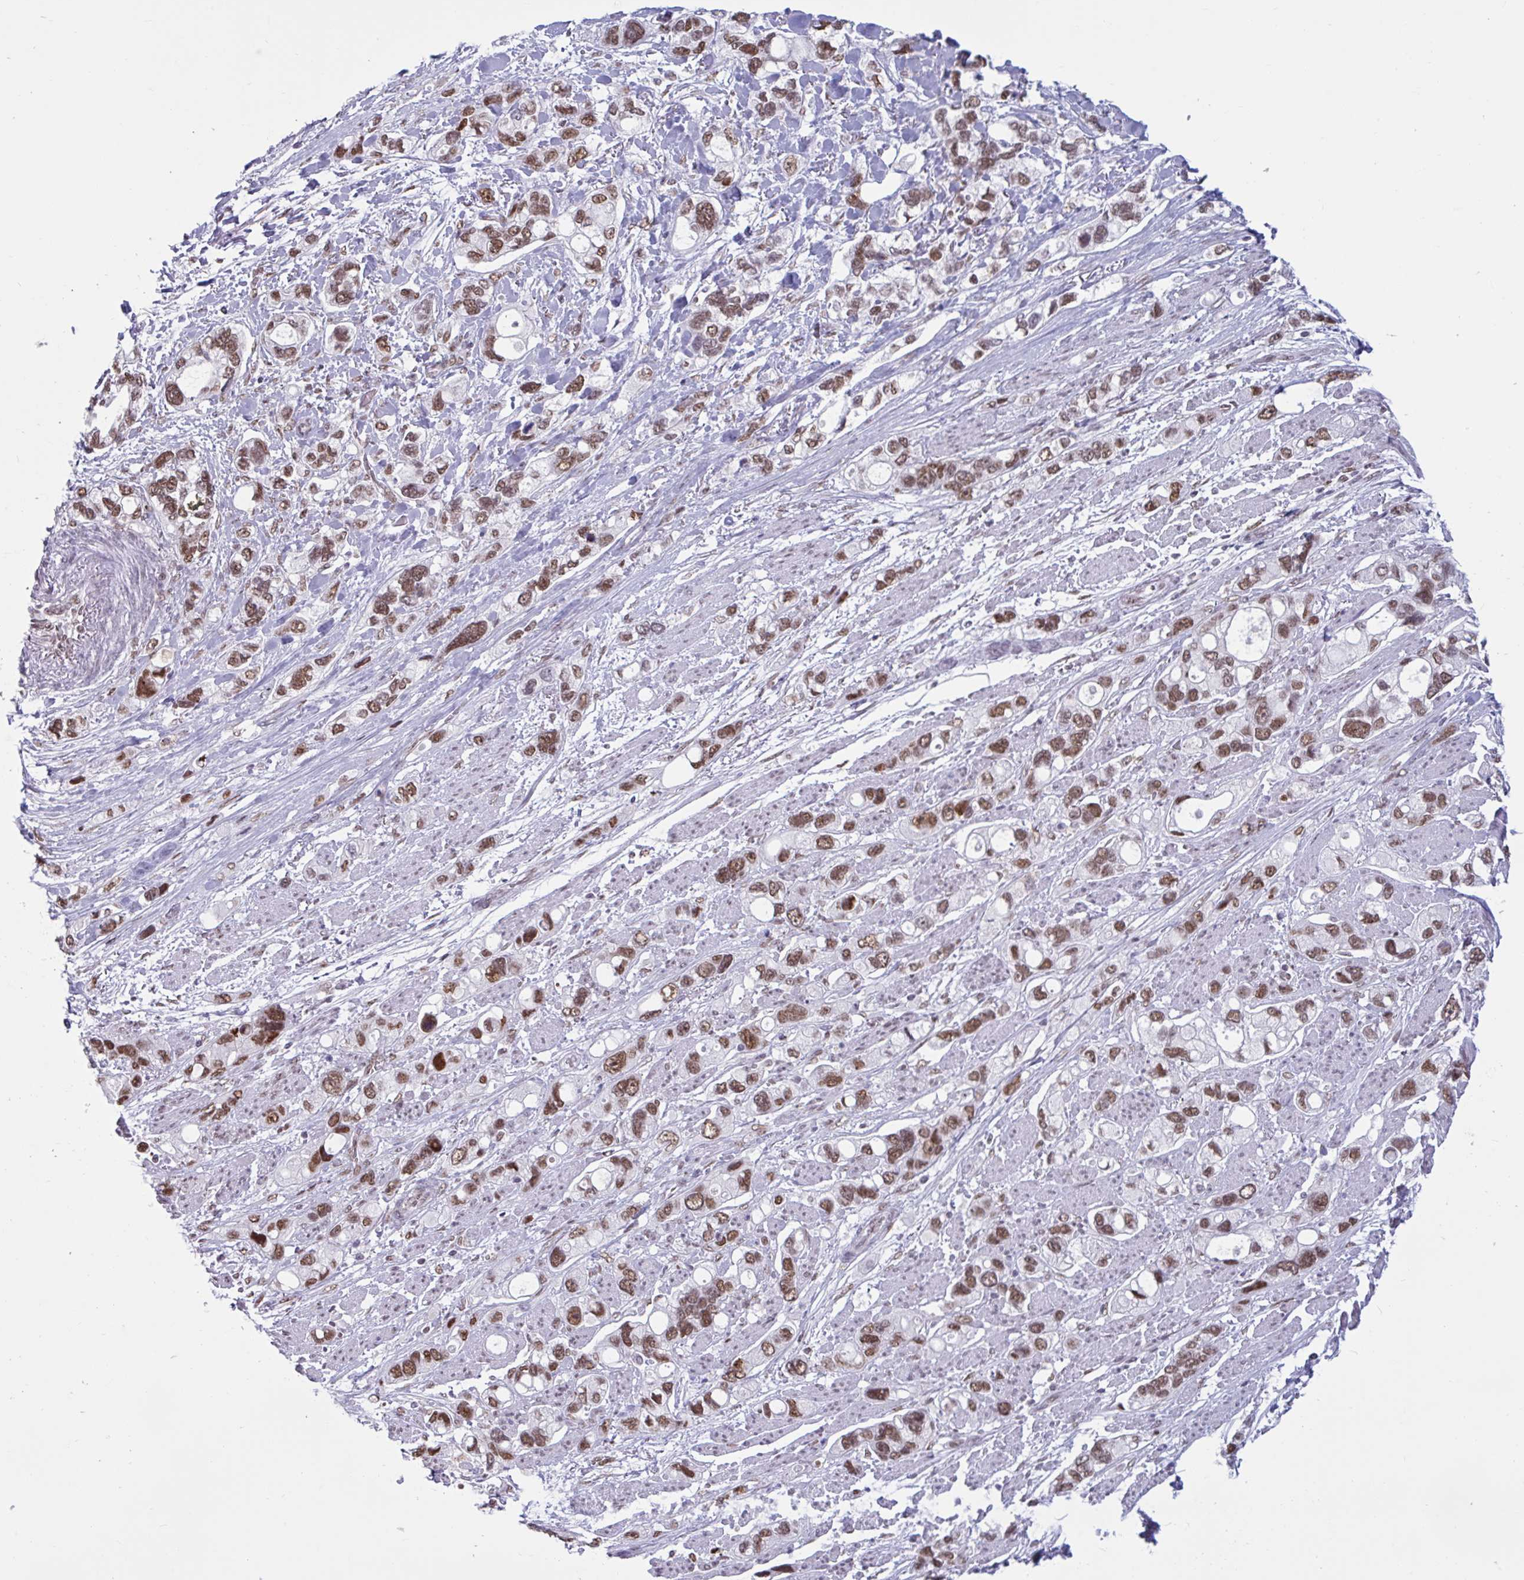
{"staining": {"intensity": "moderate", "quantity": ">75%", "location": "nuclear"}, "tissue": "stomach cancer", "cell_type": "Tumor cells", "image_type": "cancer", "snomed": [{"axis": "morphology", "description": "Adenocarcinoma, NOS"}, {"axis": "topography", "description": "Stomach, upper"}], "caption": "This photomicrograph reveals immunohistochemistry staining of adenocarcinoma (stomach), with medium moderate nuclear expression in approximately >75% of tumor cells.", "gene": "CBFA2T2", "patient": {"sex": "female", "age": 81}}